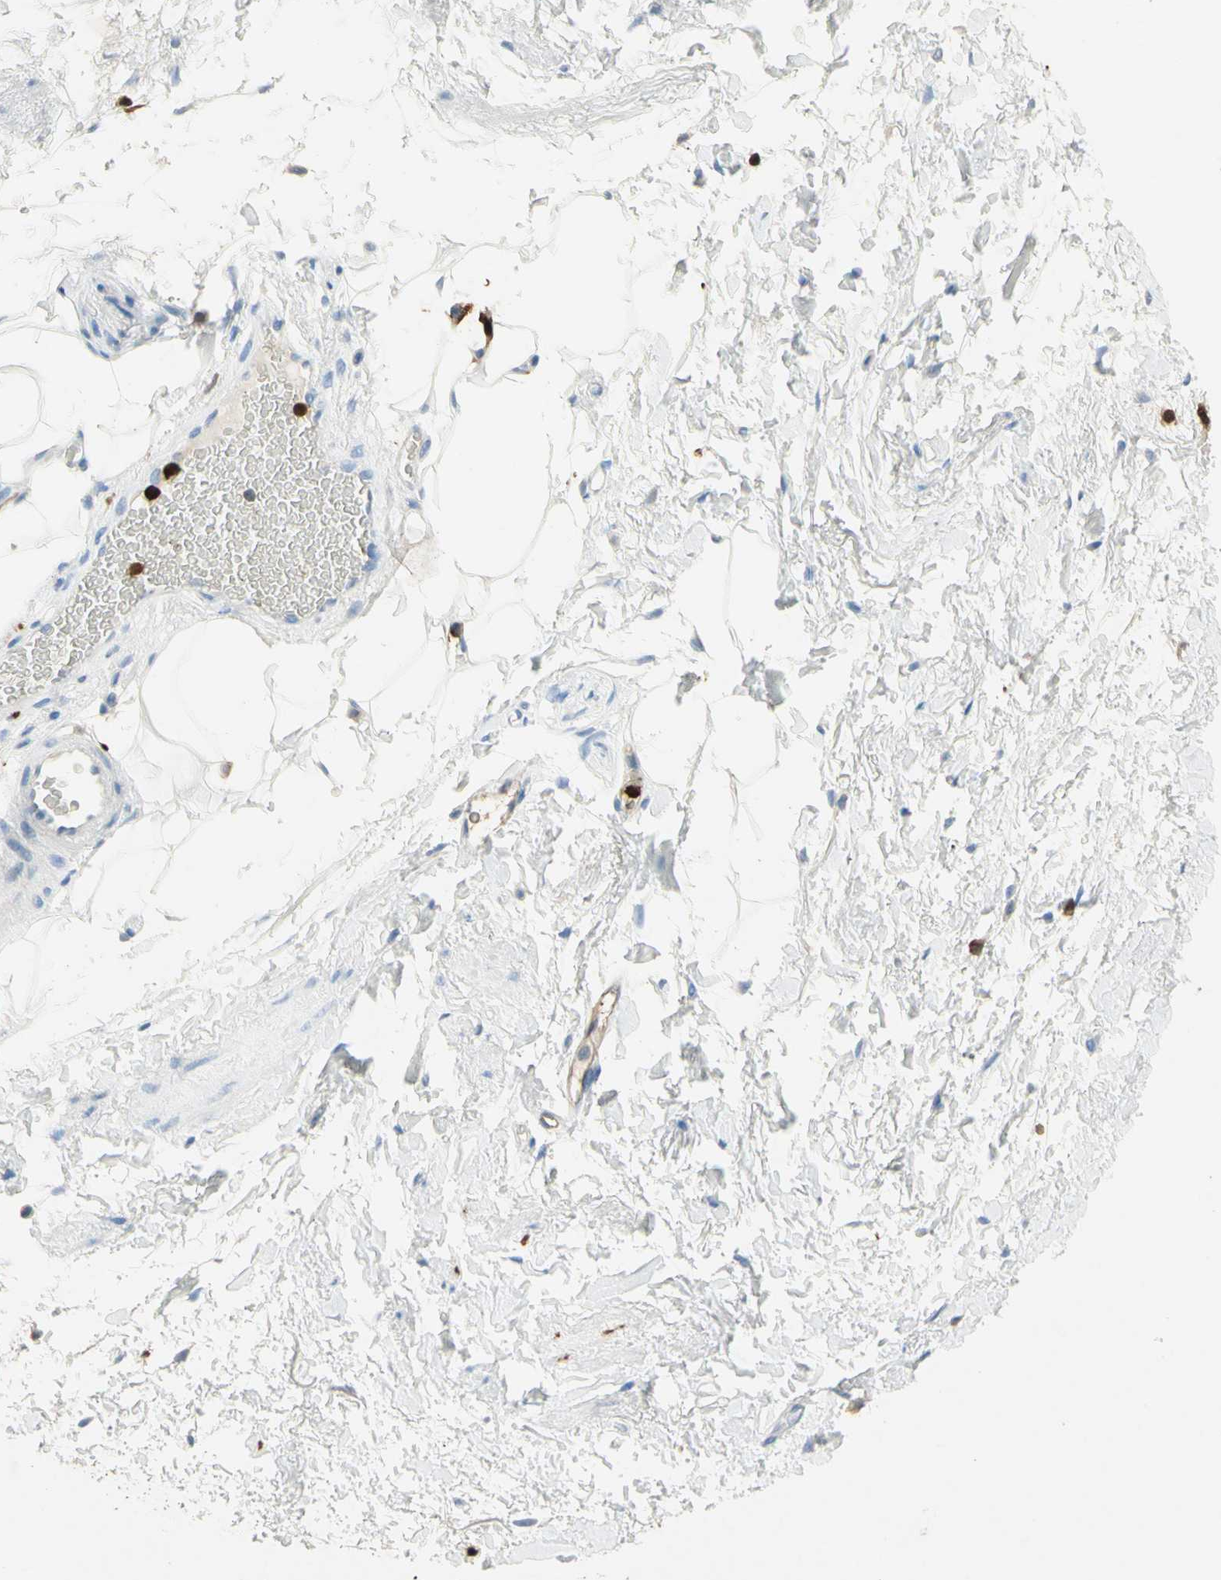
{"staining": {"intensity": "negative", "quantity": "none", "location": "none"}, "tissue": "adipose tissue", "cell_type": "Adipocytes", "image_type": "normal", "snomed": [{"axis": "morphology", "description": "Normal tissue, NOS"}, {"axis": "topography", "description": "Soft tissue"}, {"axis": "topography", "description": "Peripheral nerve tissue"}], "caption": "Adipose tissue stained for a protein using IHC demonstrates no staining adipocytes.", "gene": "NFKBIZ", "patient": {"sex": "female", "age": 71}}